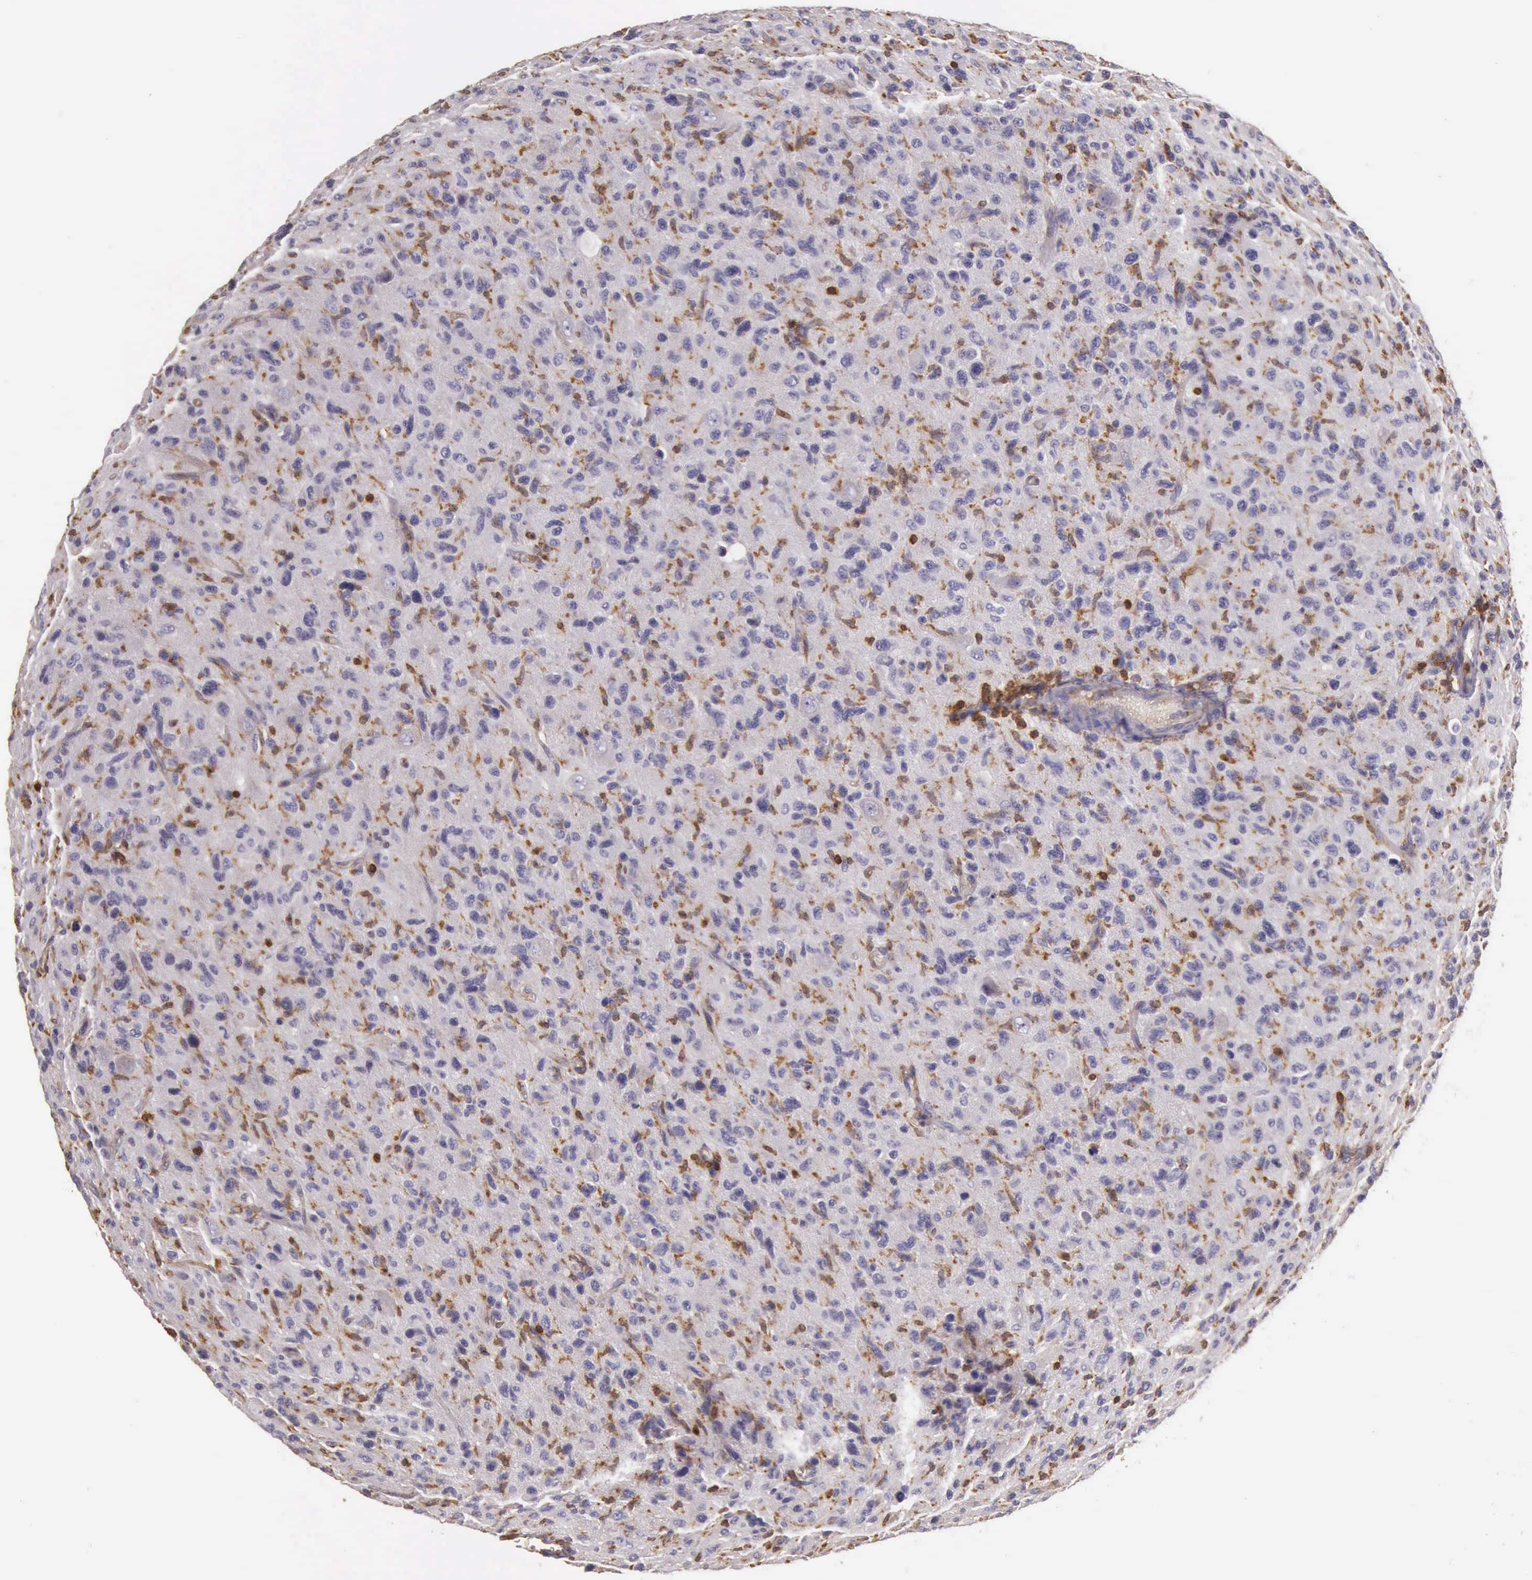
{"staining": {"intensity": "negative", "quantity": "none", "location": "none"}, "tissue": "glioma", "cell_type": "Tumor cells", "image_type": "cancer", "snomed": [{"axis": "morphology", "description": "Glioma, malignant, High grade"}, {"axis": "topography", "description": "Brain"}], "caption": "Immunohistochemistry histopathology image of malignant high-grade glioma stained for a protein (brown), which exhibits no positivity in tumor cells. Brightfield microscopy of IHC stained with DAB (brown) and hematoxylin (blue), captured at high magnification.", "gene": "ARHGAP4", "patient": {"sex": "female", "age": 60}}